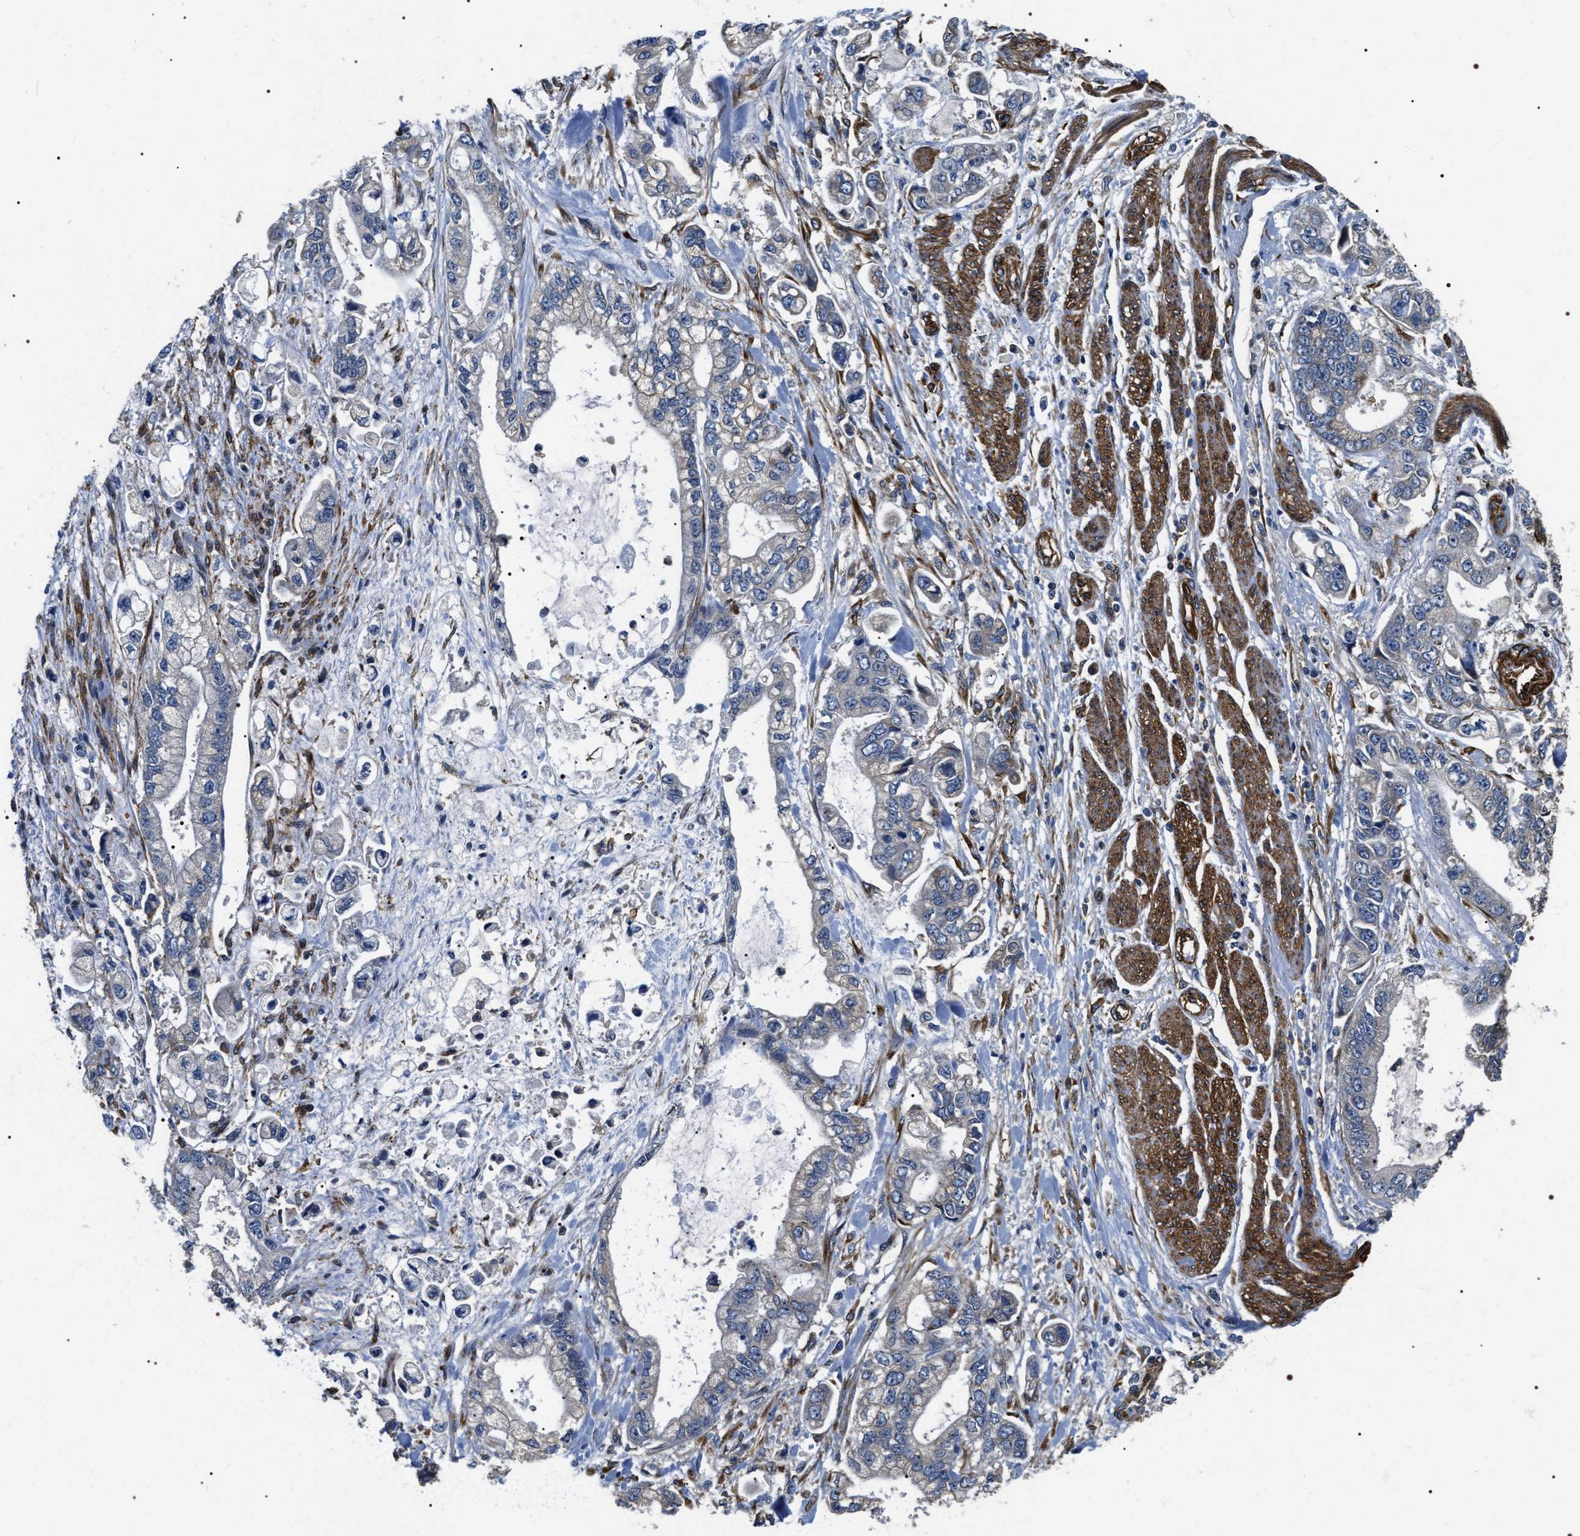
{"staining": {"intensity": "negative", "quantity": "none", "location": "none"}, "tissue": "stomach cancer", "cell_type": "Tumor cells", "image_type": "cancer", "snomed": [{"axis": "morphology", "description": "Normal tissue, NOS"}, {"axis": "morphology", "description": "Adenocarcinoma, NOS"}, {"axis": "topography", "description": "Stomach"}], "caption": "Stomach adenocarcinoma was stained to show a protein in brown. There is no significant positivity in tumor cells.", "gene": "ZC3HAV1L", "patient": {"sex": "male", "age": 62}}